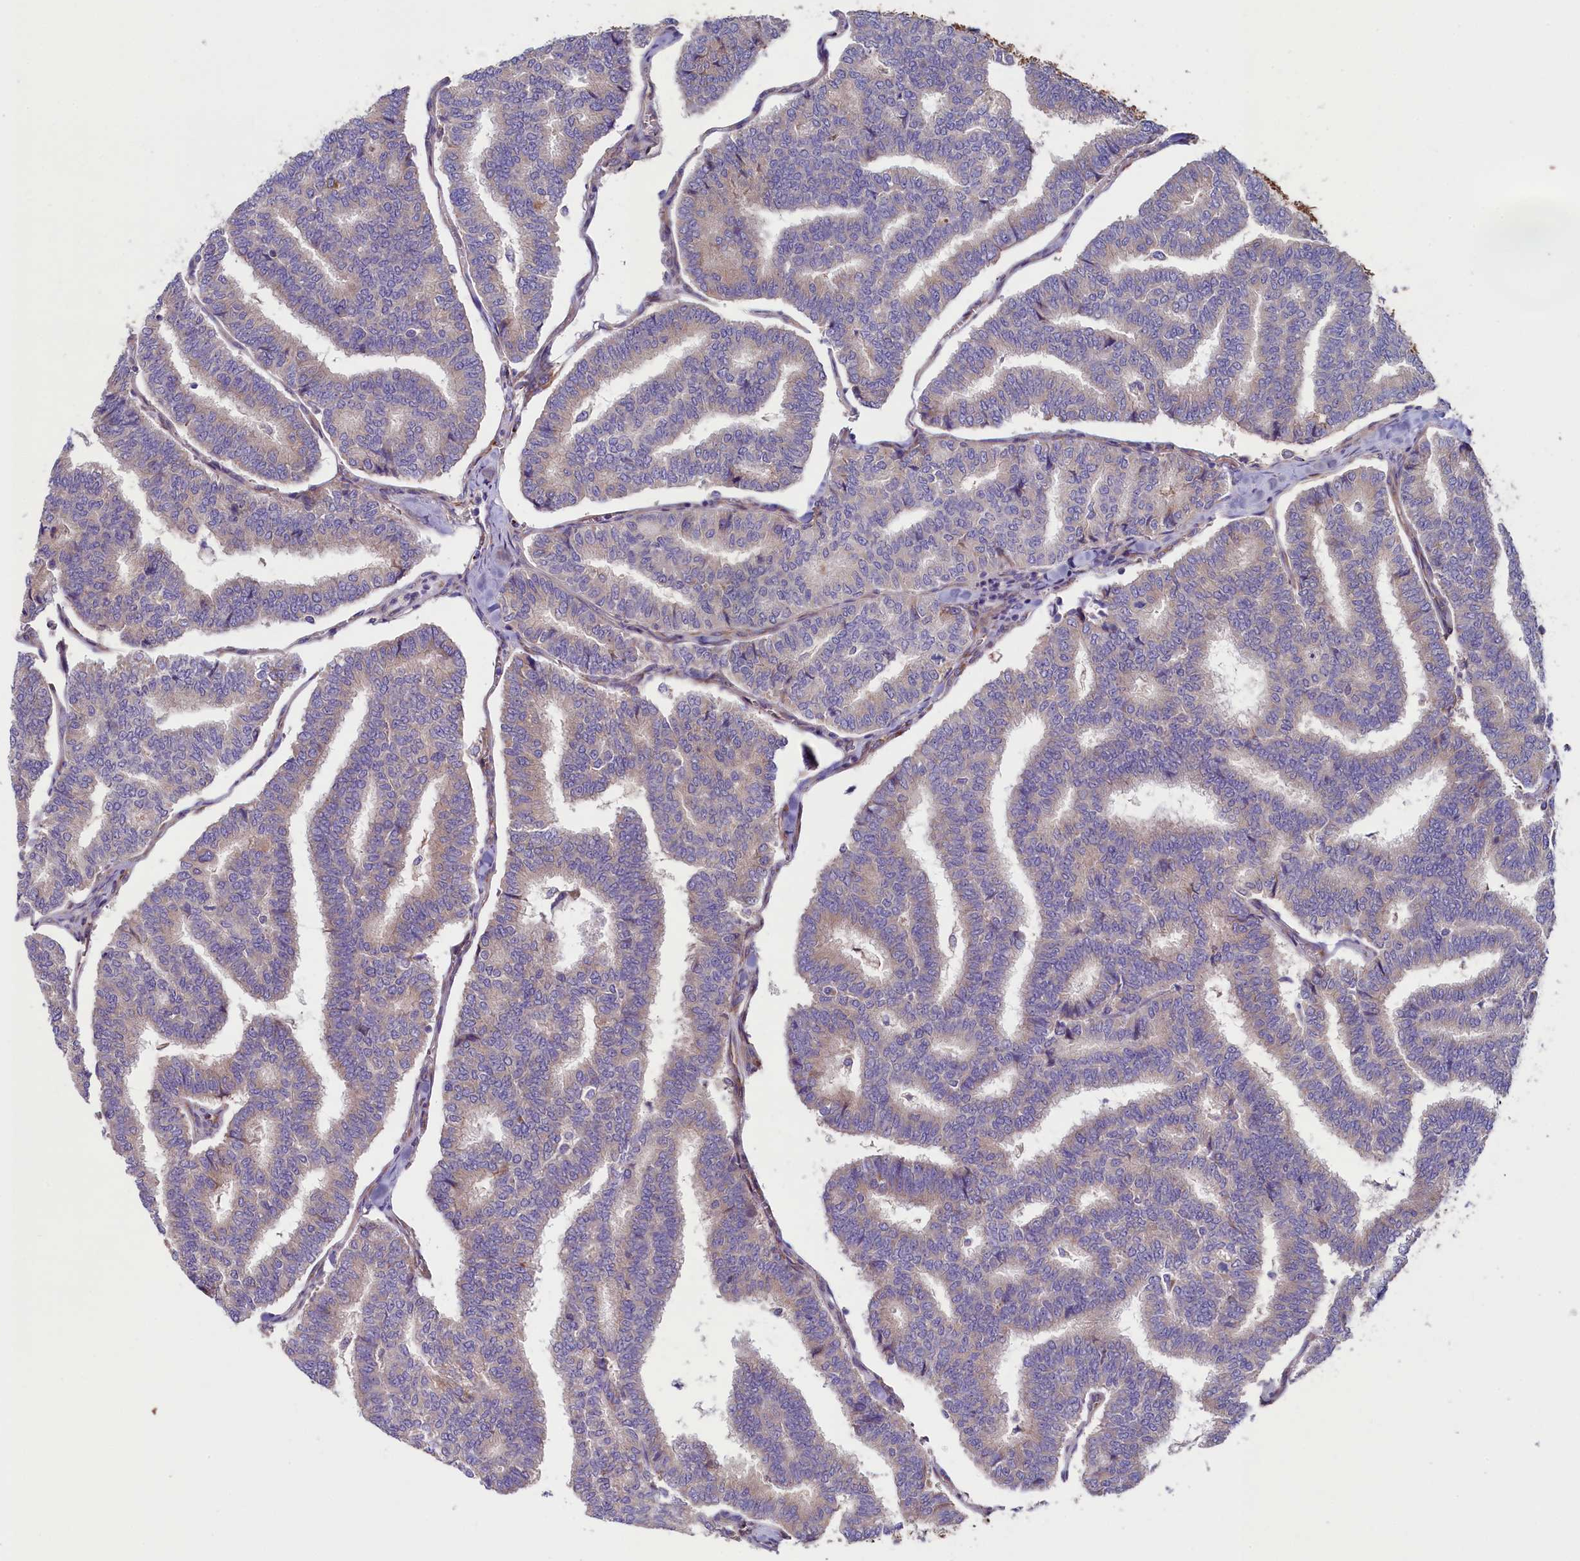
{"staining": {"intensity": "negative", "quantity": "none", "location": "none"}, "tissue": "thyroid cancer", "cell_type": "Tumor cells", "image_type": "cancer", "snomed": [{"axis": "morphology", "description": "Papillary adenocarcinoma, NOS"}, {"axis": "topography", "description": "Thyroid gland"}], "caption": "Immunohistochemistry of human thyroid cancer (papillary adenocarcinoma) displays no staining in tumor cells.", "gene": "GPR108", "patient": {"sex": "female", "age": 35}}